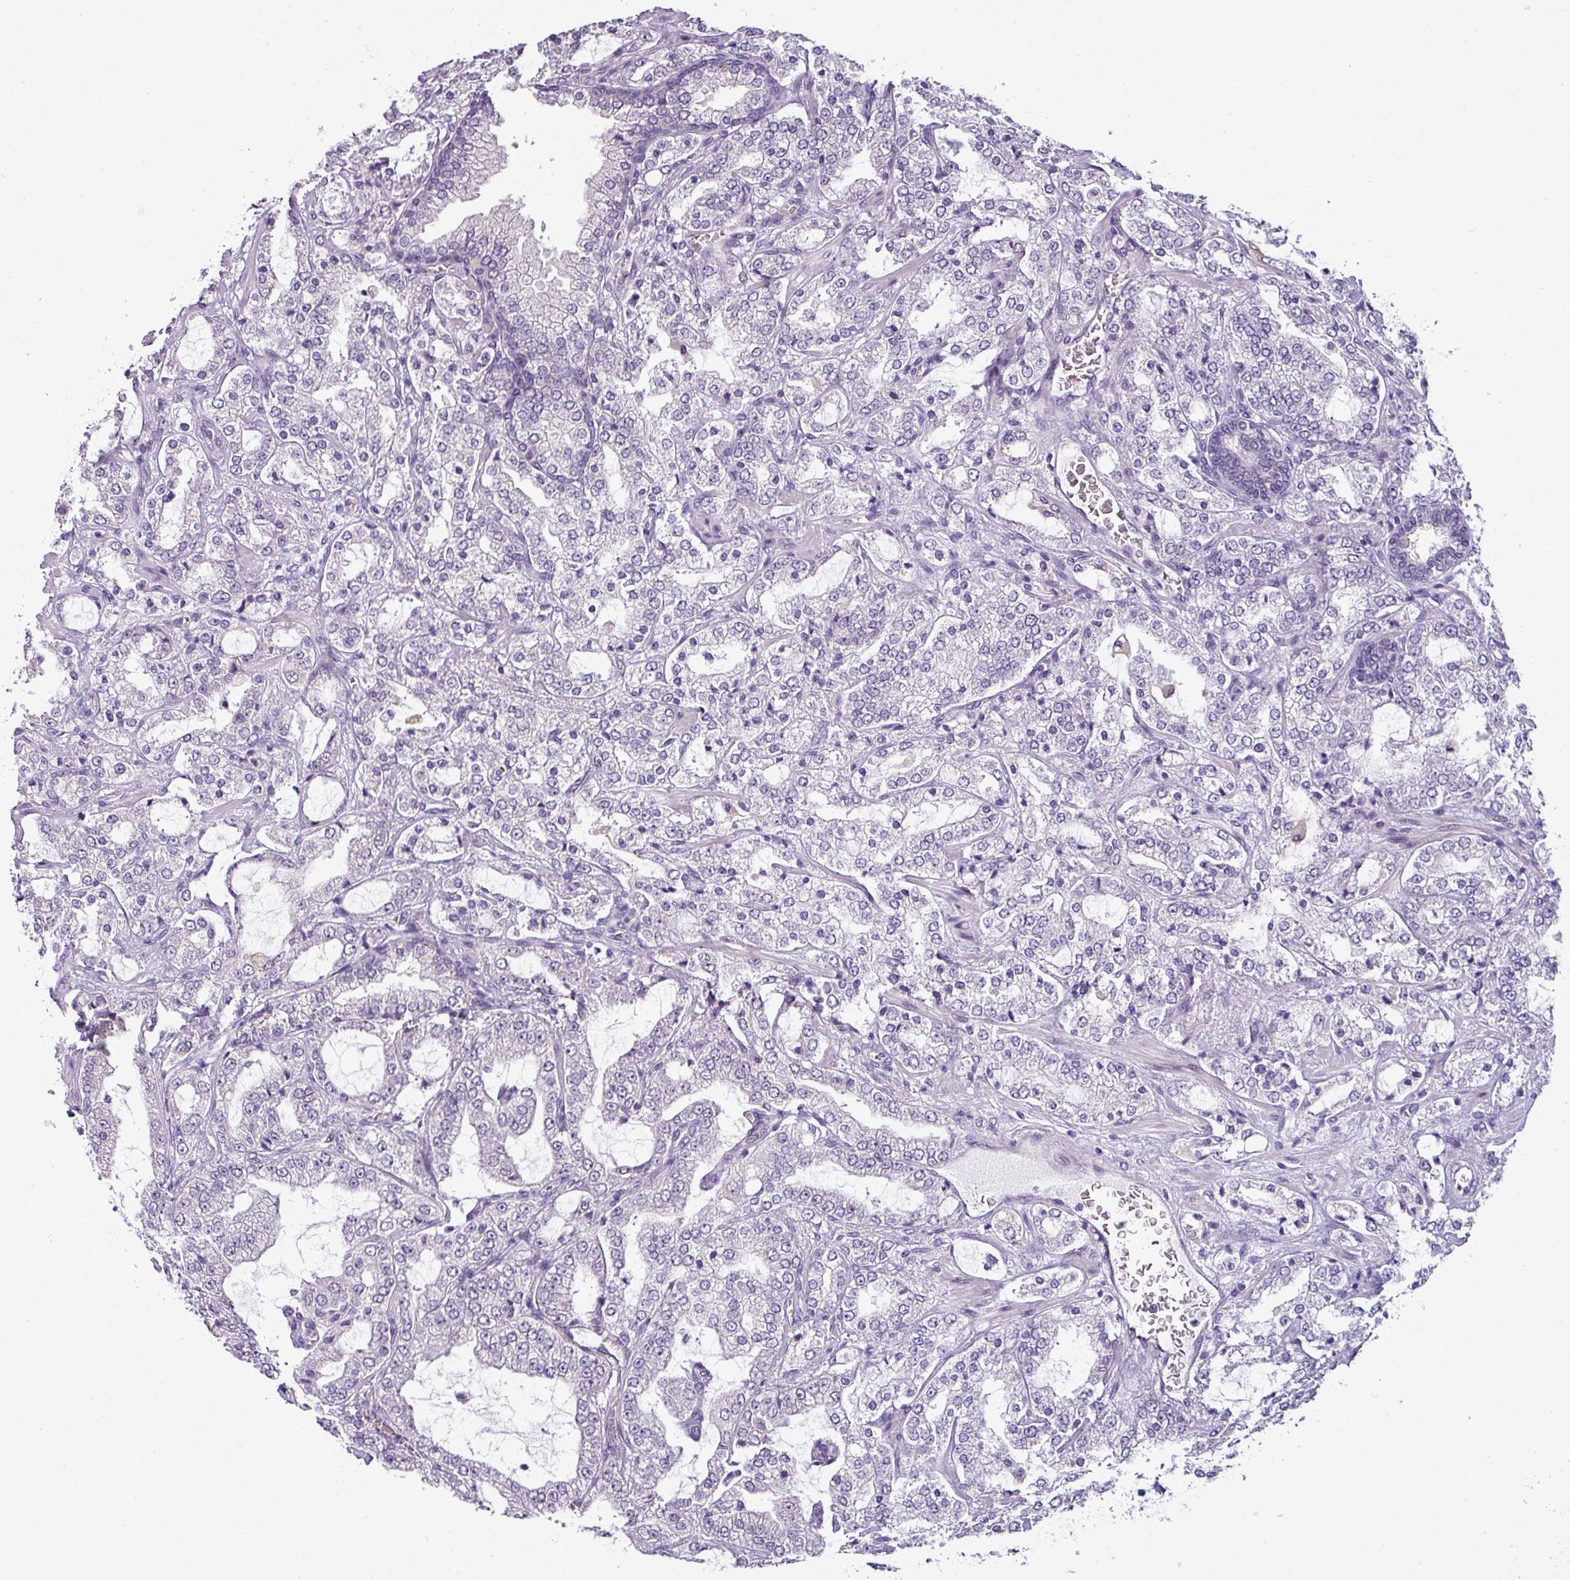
{"staining": {"intensity": "negative", "quantity": "none", "location": "none"}, "tissue": "prostate cancer", "cell_type": "Tumor cells", "image_type": "cancer", "snomed": [{"axis": "morphology", "description": "Adenocarcinoma, High grade"}, {"axis": "topography", "description": "Prostate"}], "caption": "There is no significant staining in tumor cells of prostate cancer.", "gene": "TMEM178B", "patient": {"sex": "male", "age": 64}}